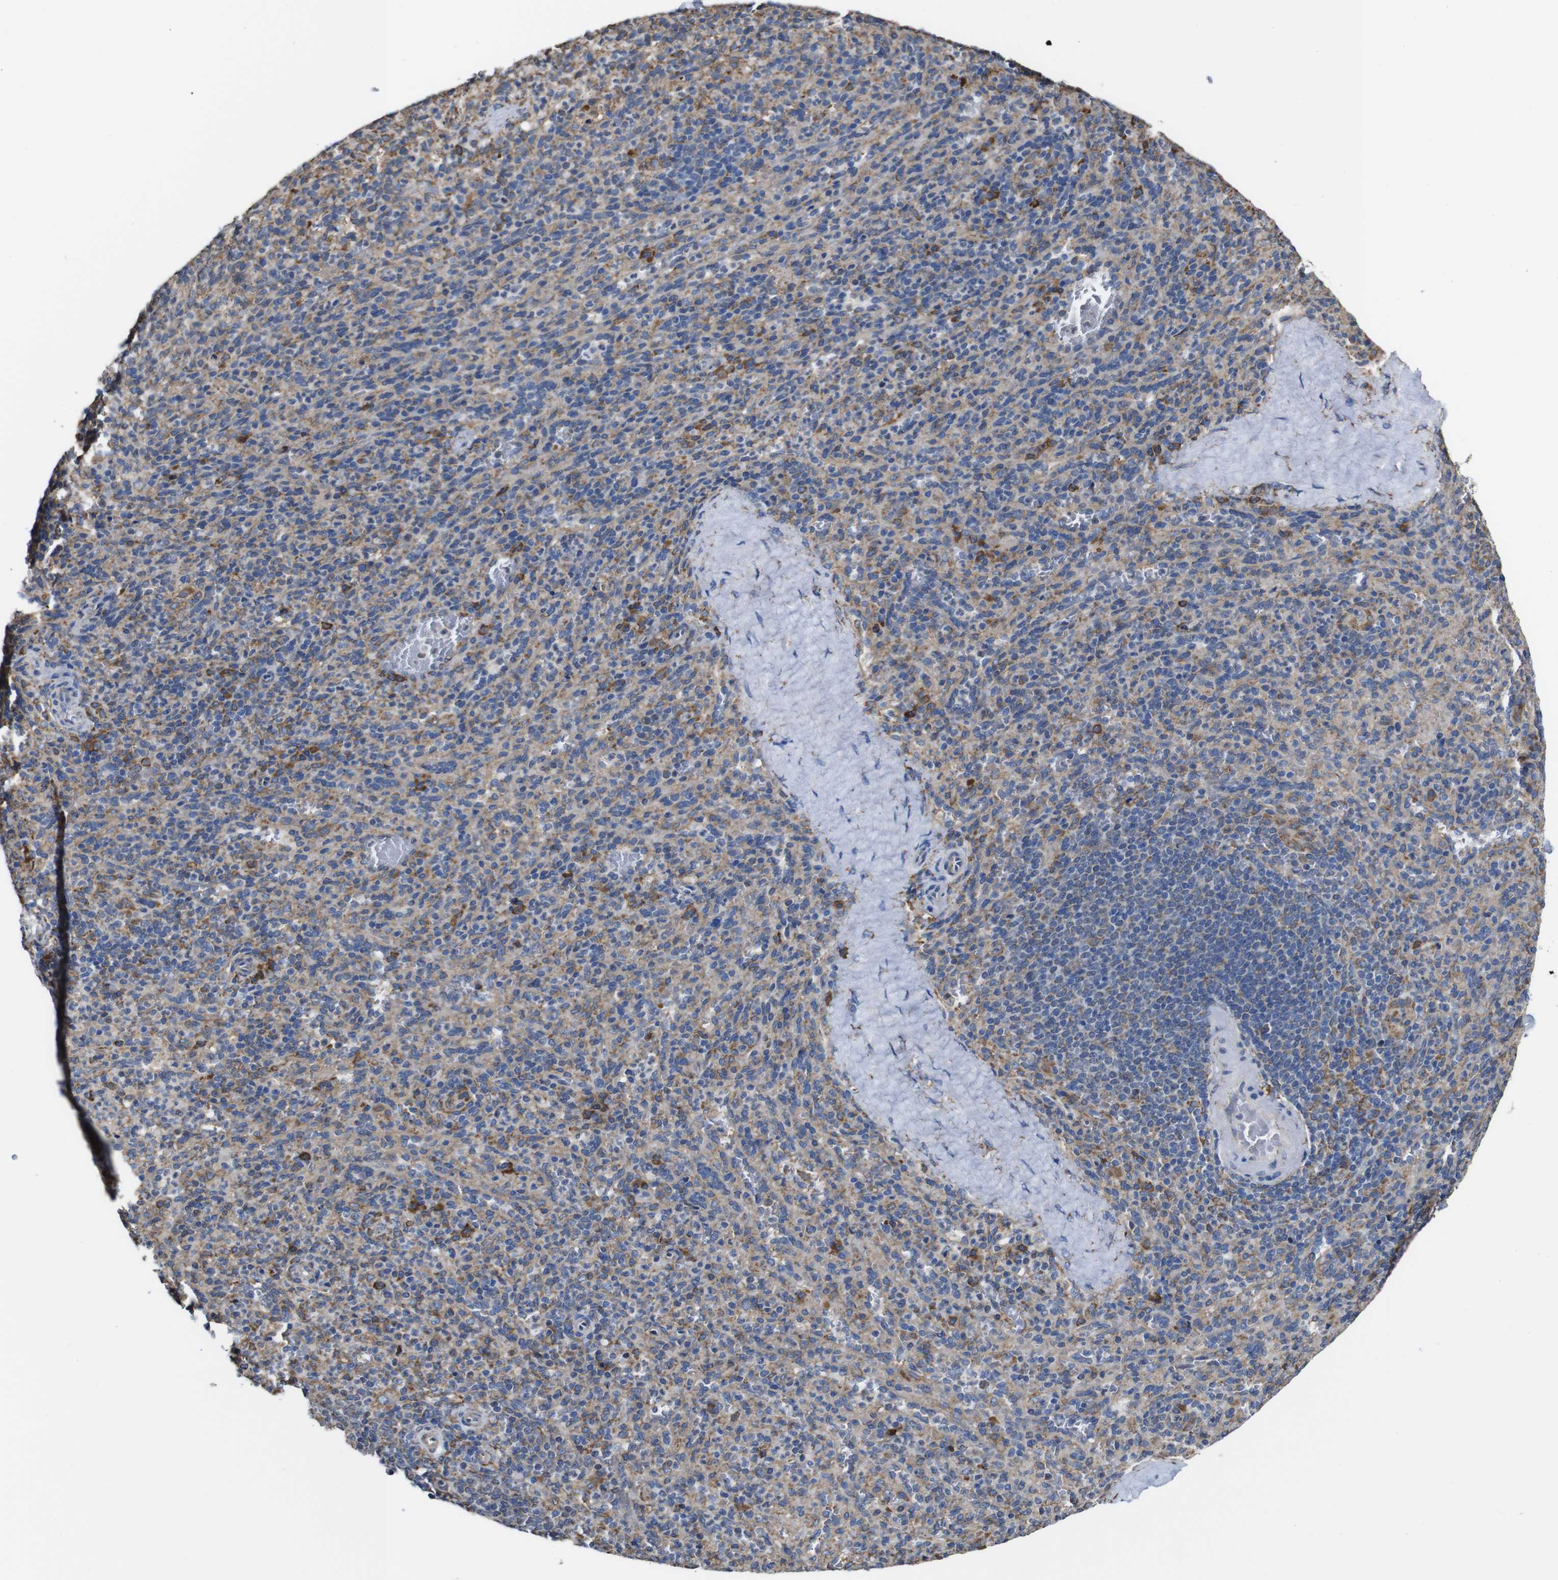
{"staining": {"intensity": "moderate", "quantity": ">75%", "location": "cytoplasmic/membranous"}, "tissue": "spleen", "cell_type": "Cells in red pulp", "image_type": "normal", "snomed": [{"axis": "morphology", "description": "Normal tissue, NOS"}, {"axis": "topography", "description": "Spleen"}], "caption": "Protein expression by immunohistochemistry (IHC) displays moderate cytoplasmic/membranous expression in approximately >75% of cells in red pulp in unremarkable spleen. The protein is shown in brown color, while the nuclei are stained blue.", "gene": "PPIB", "patient": {"sex": "male", "age": 36}}